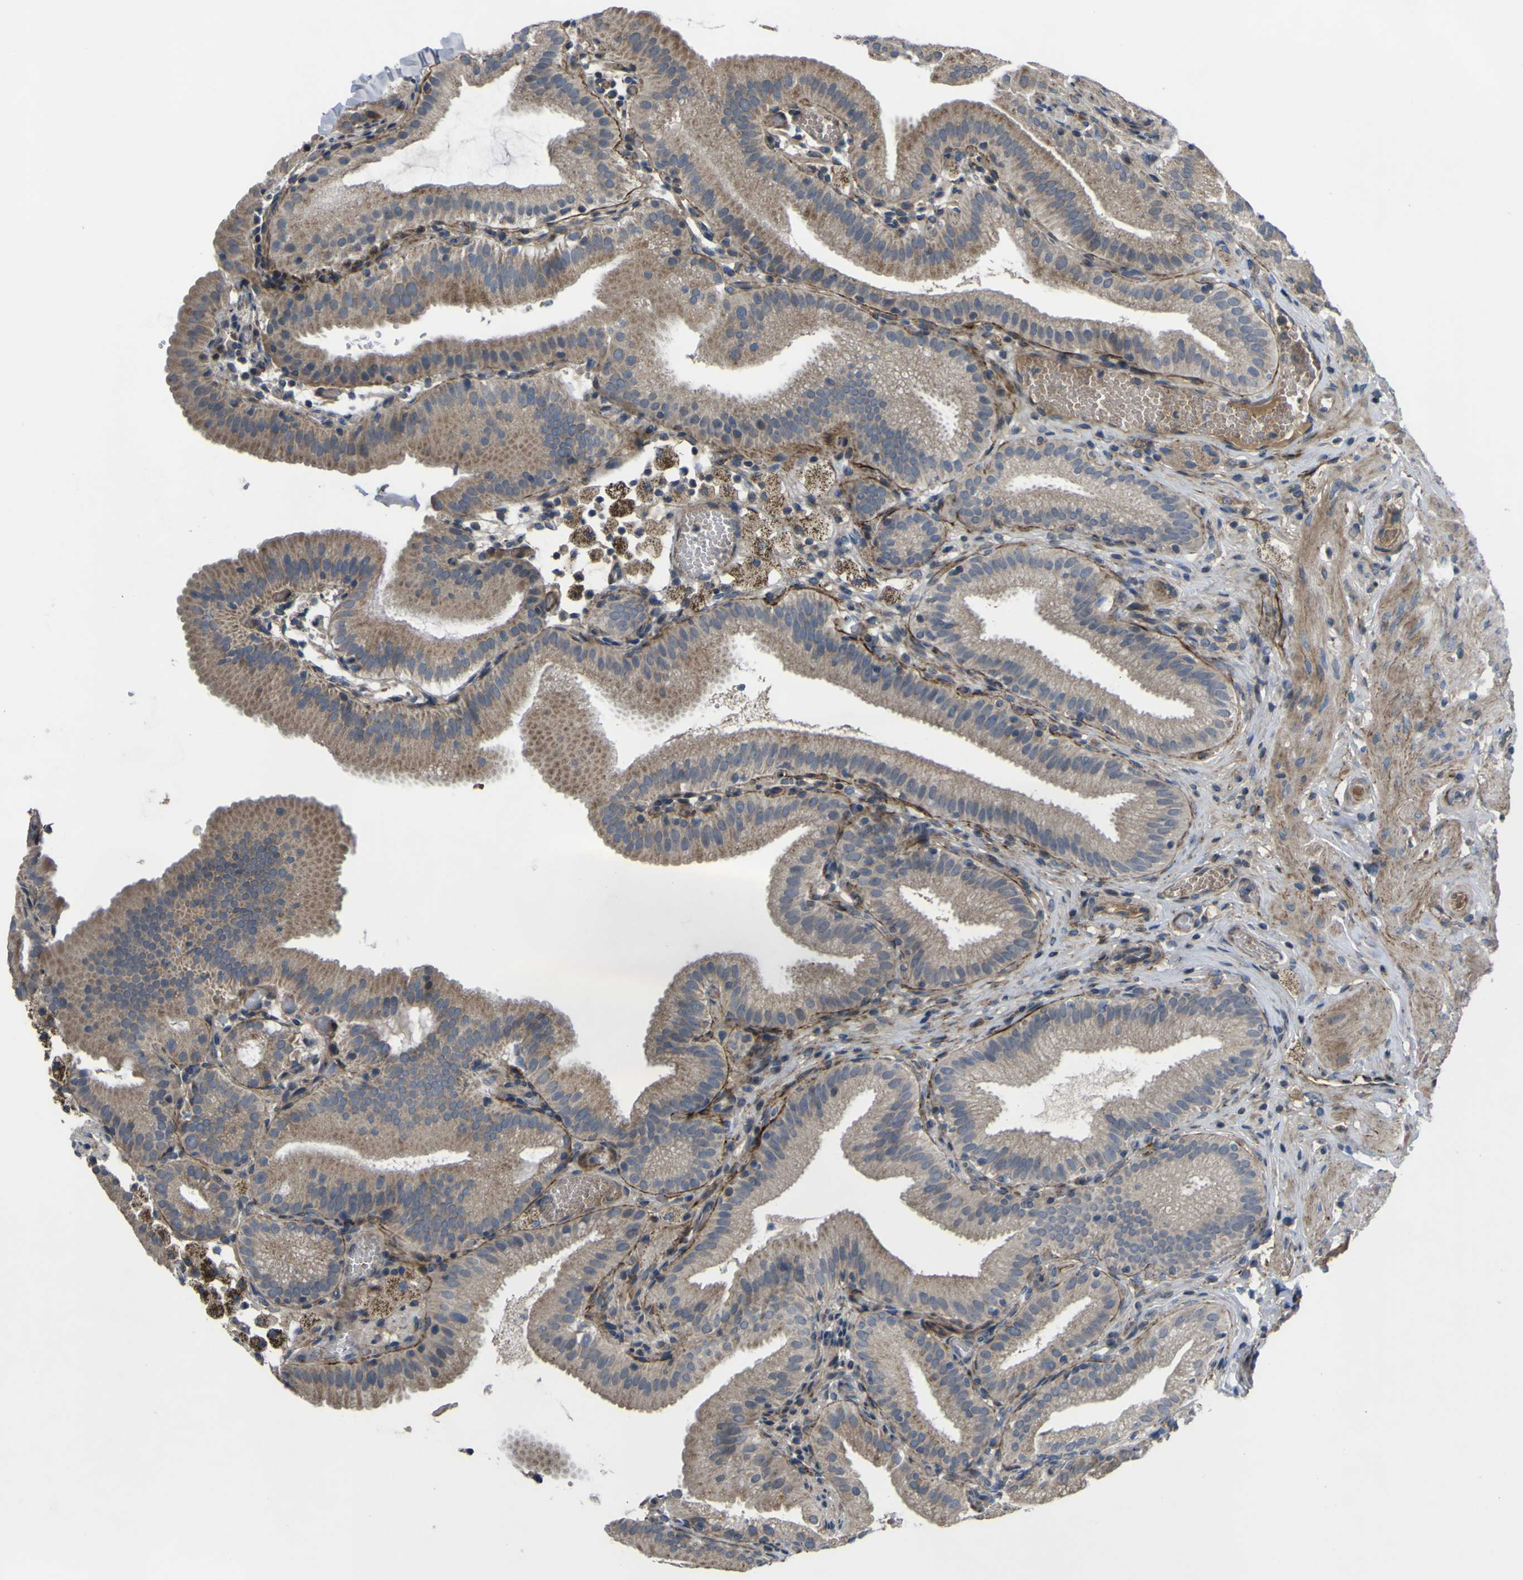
{"staining": {"intensity": "moderate", "quantity": ">75%", "location": "cytoplasmic/membranous"}, "tissue": "gallbladder", "cell_type": "Glandular cells", "image_type": "normal", "snomed": [{"axis": "morphology", "description": "Normal tissue, NOS"}, {"axis": "topography", "description": "Gallbladder"}], "caption": "IHC staining of unremarkable gallbladder, which displays medium levels of moderate cytoplasmic/membranous staining in approximately >75% of glandular cells indicating moderate cytoplasmic/membranous protein positivity. The staining was performed using DAB (3,3'-diaminobenzidine) (brown) for protein detection and nuclei were counterstained in hematoxylin (blue).", "gene": "GPLD1", "patient": {"sex": "male", "age": 54}}